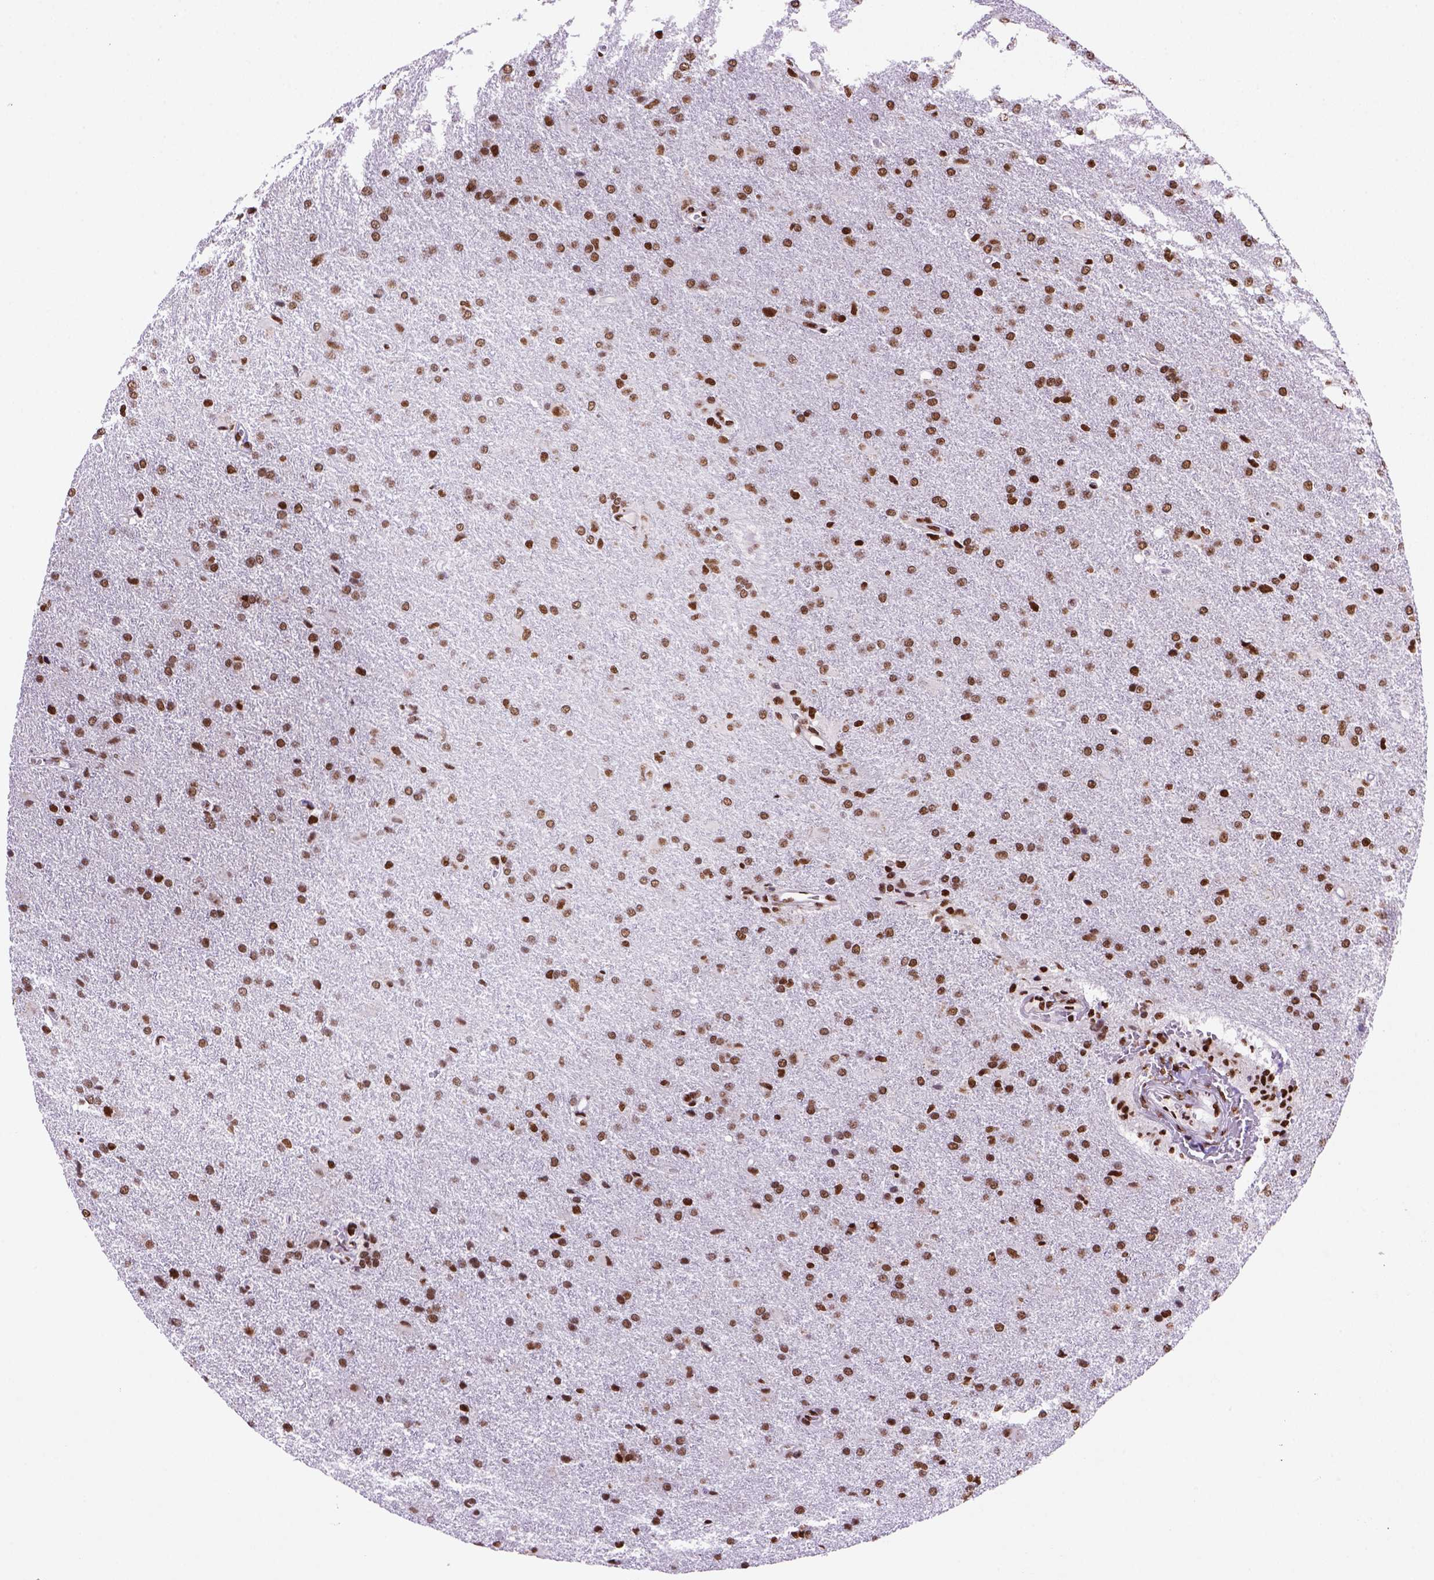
{"staining": {"intensity": "moderate", "quantity": ">75%", "location": "nuclear"}, "tissue": "glioma", "cell_type": "Tumor cells", "image_type": "cancer", "snomed": [{"axis": "morphology", "description": "Glioma, malignant, High grade"}, {"axis": "topography", "description": "Brain"}], "caption": "The histopathology image shows staining of high-grade glioma (malignant), revealing moderate nuclear protein staining (brown color) within tumor cells.", "gene": "NSMCE2", "patient": {"sex": "male", "age": 68}}